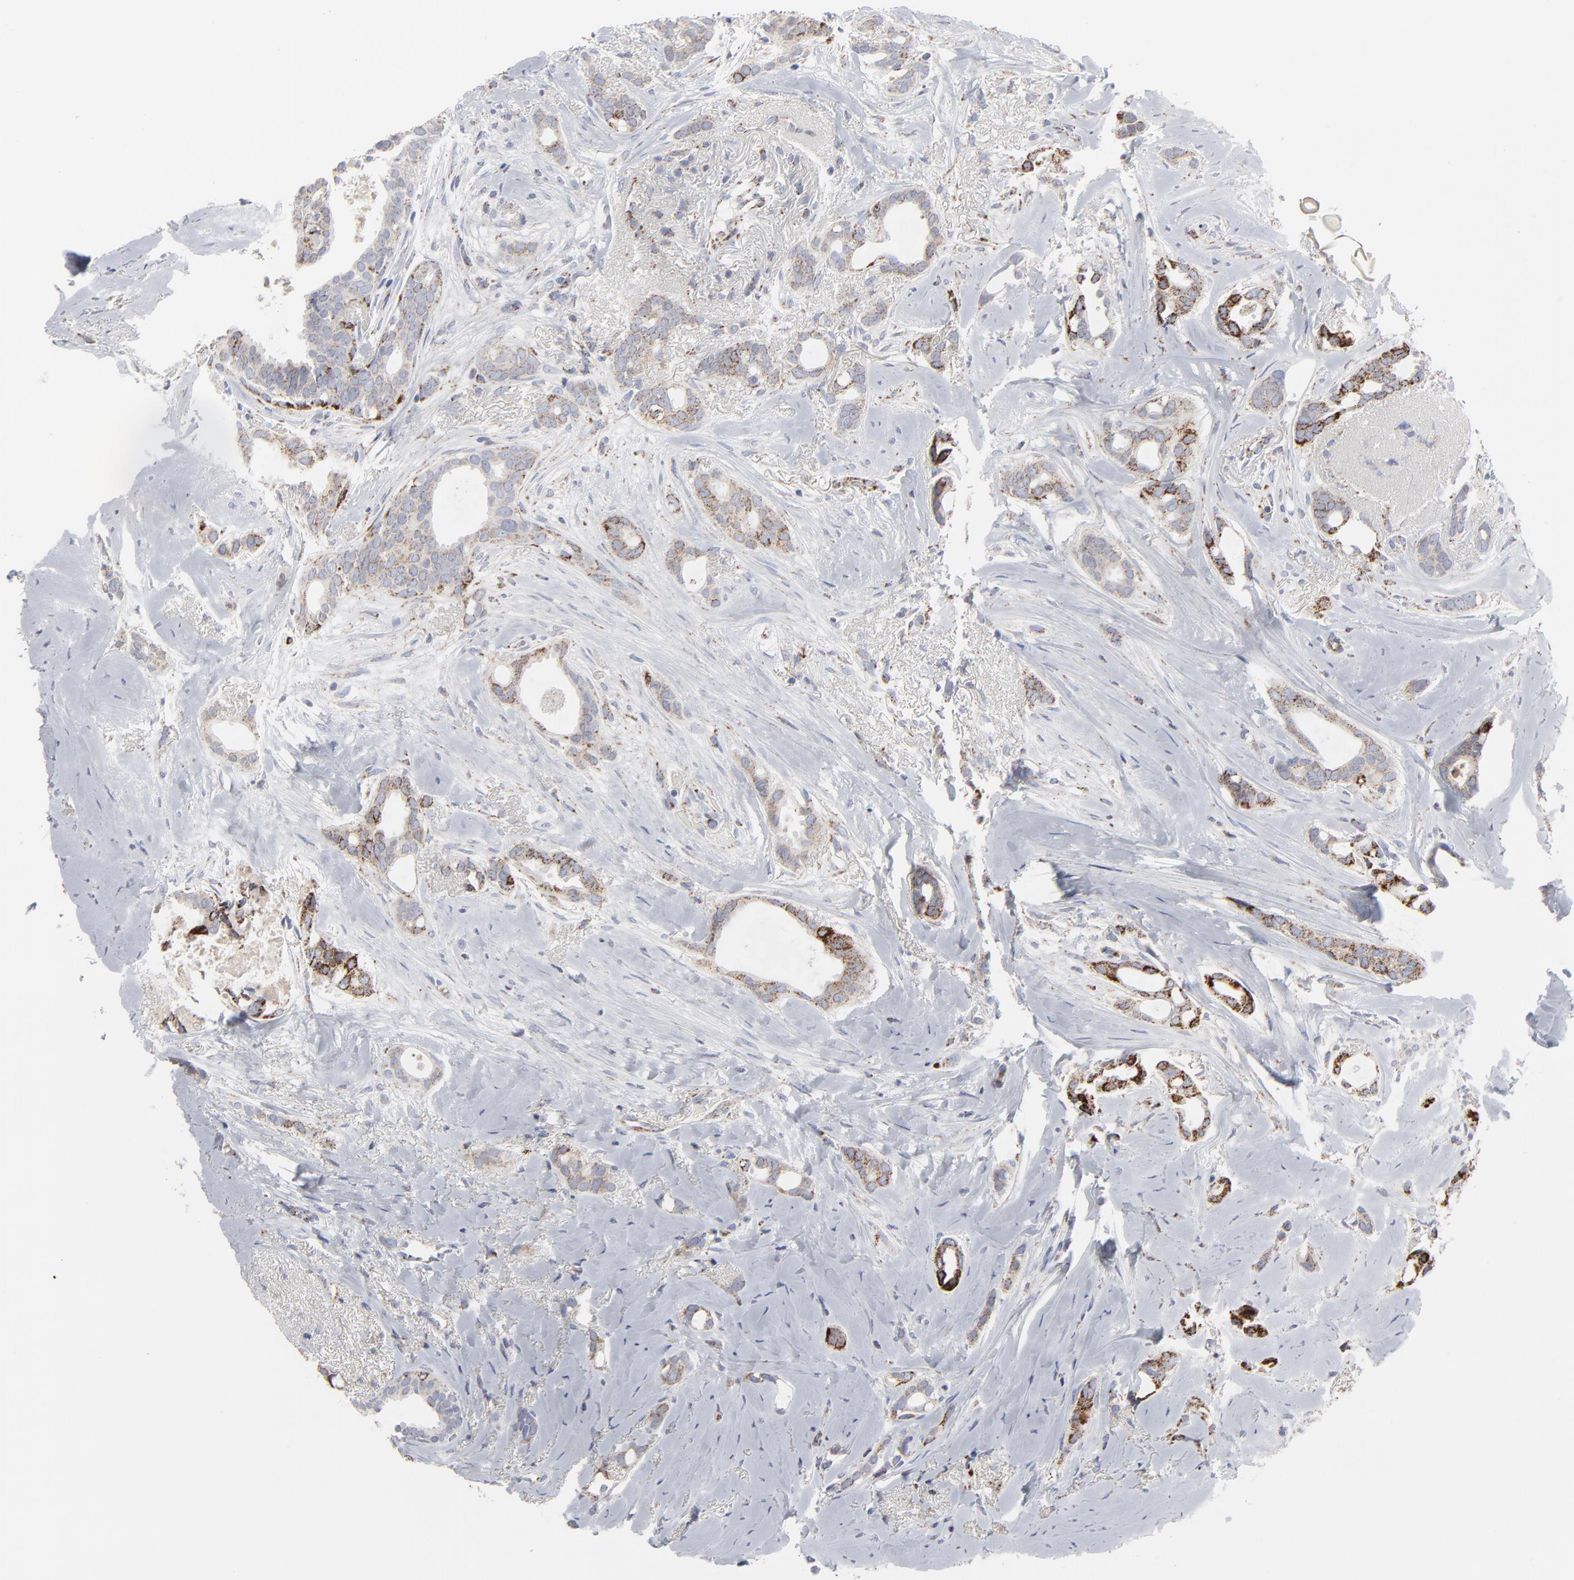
{"staining": {"intensity": "moderate", "quantity": "25%-75%", "location": "cytoplasmic/membranous"}, "tissue": "breast cancer", "cell_type": "Tumor cells", "image_type": "cancer", "snomed": [{"axis": "morphology", "description": "Duct carcinoma"}, {"axis": "topography", "description": "Breast"}], "caption": "This is an image of immunohistochemistry staining of invasive ductal carcinoma (breast), which shows moderate staining in the cytoplasmic/membranous of tumor cells.", "gene": "TXNRD2", "patient": {"sex": "female", "age": 54}}